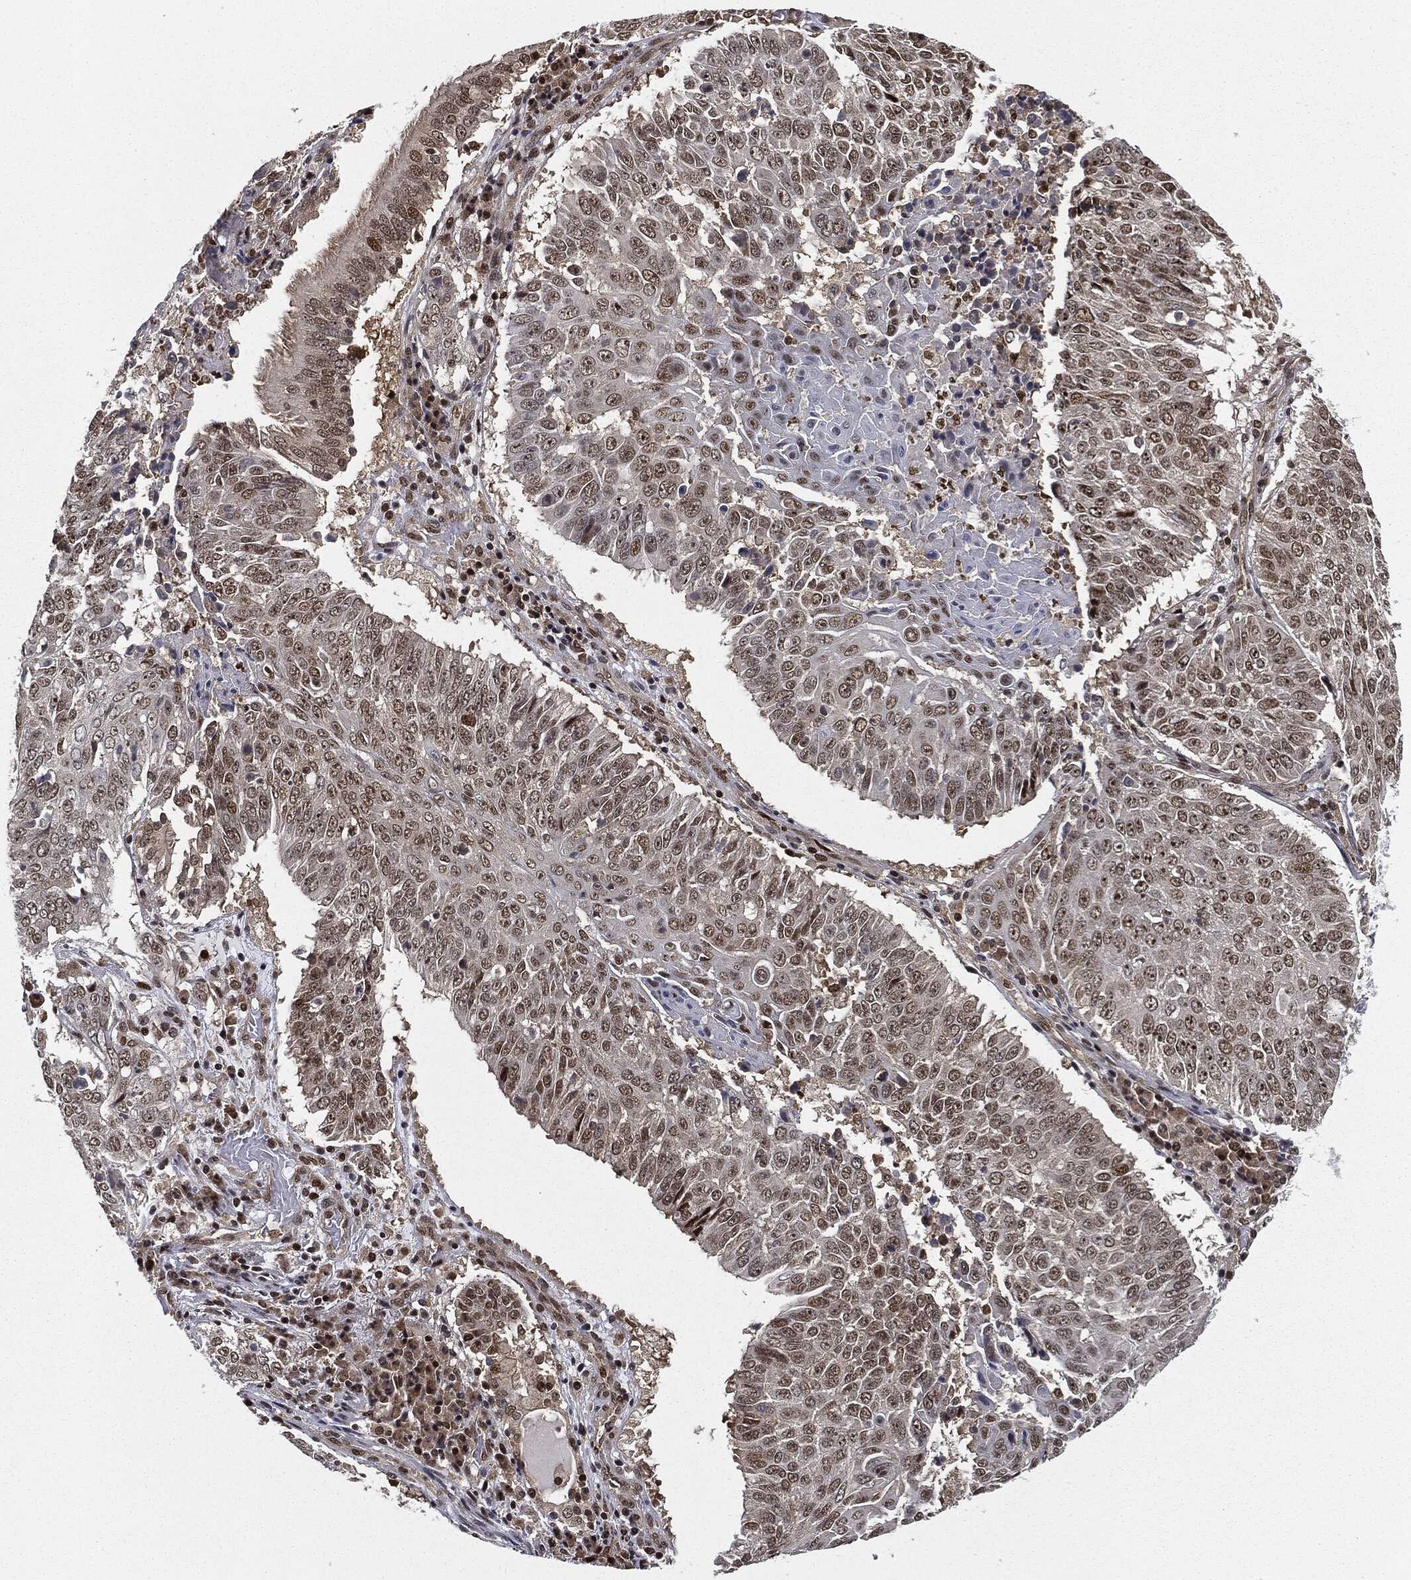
{"staining": {"intensity": "weak", "quantity": "25%-75%", "location": "nuclear"}, "tissue": "lung cancer", "cell_type": "Tumor cells", "image_type": "cancer", "snomed": [{"axis": "morphology", "description": "Squamous cell carcinoma, NOS"}, {"axis": "topography", "description": "Lung"}], "caption": "IHC micrograph of human lung squamous cell carcinoma stained for a protein (brown), which exhibits low levels of weak nuclear expression in approximately 25%-75% of tumor cells.", "gene": "TBC1D22A", "patient": {"sex": "male", "age": 64}}